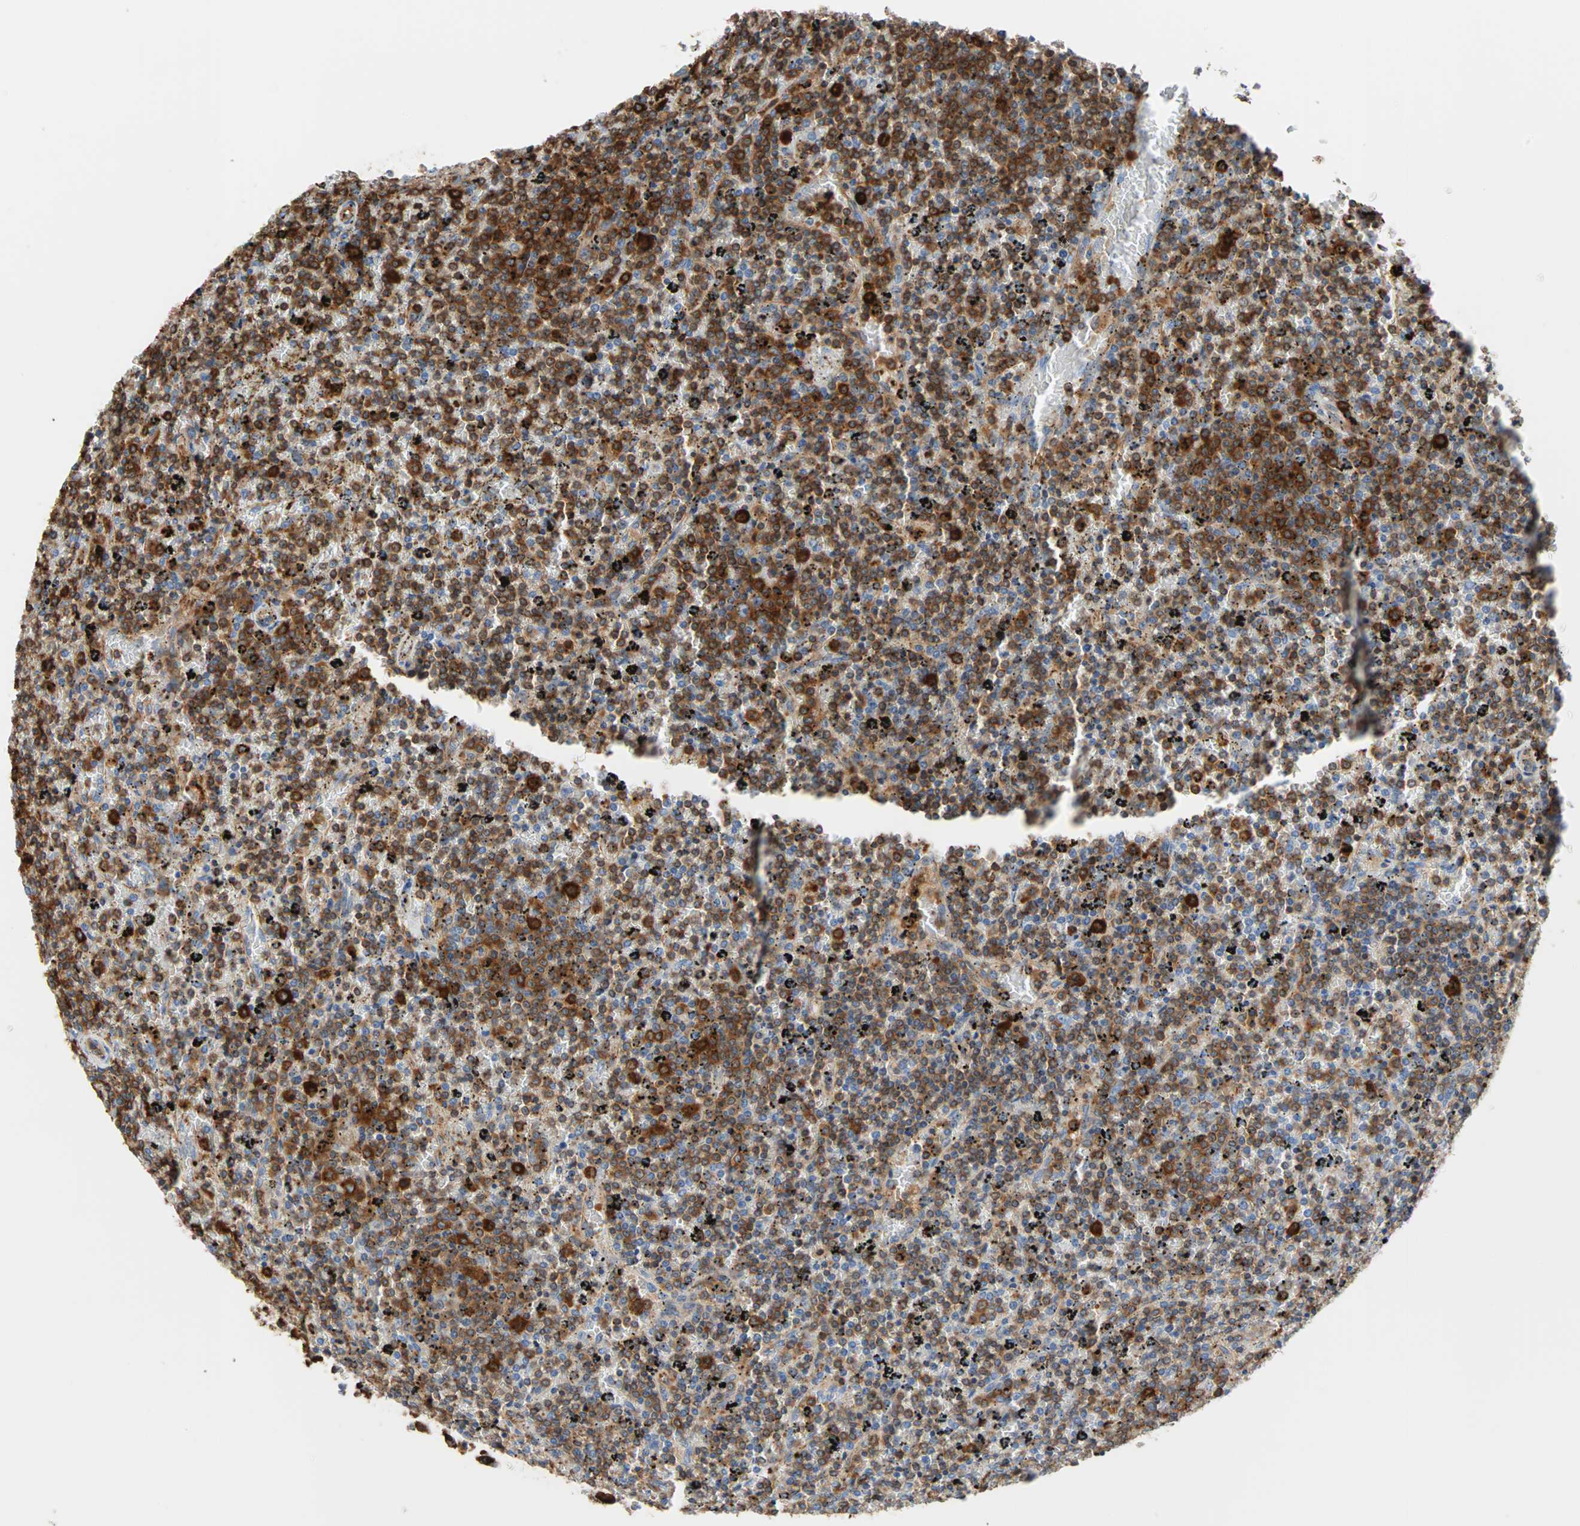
{"staining": {"intensity": "strong", "quantity": "25%-75%", "location": "cytoplasmic/membranous"}, "tissue": "lymphoma", "cell_type": "Tumor cells", "image_type": "cancer", "snomed": [{"axis": "morphology", "description": "Malignant lymphoma, non-Hodgkin's type, Low grade"}, {"axis": "topography", "description": "Spleen"}], "caption": "Lymphoma stained for a protein demonstrates strong cytoplasmic/membranous positivity in tumor cells.", "gene": "EEF2", "patient": {"sex": "female", "age": 77}}